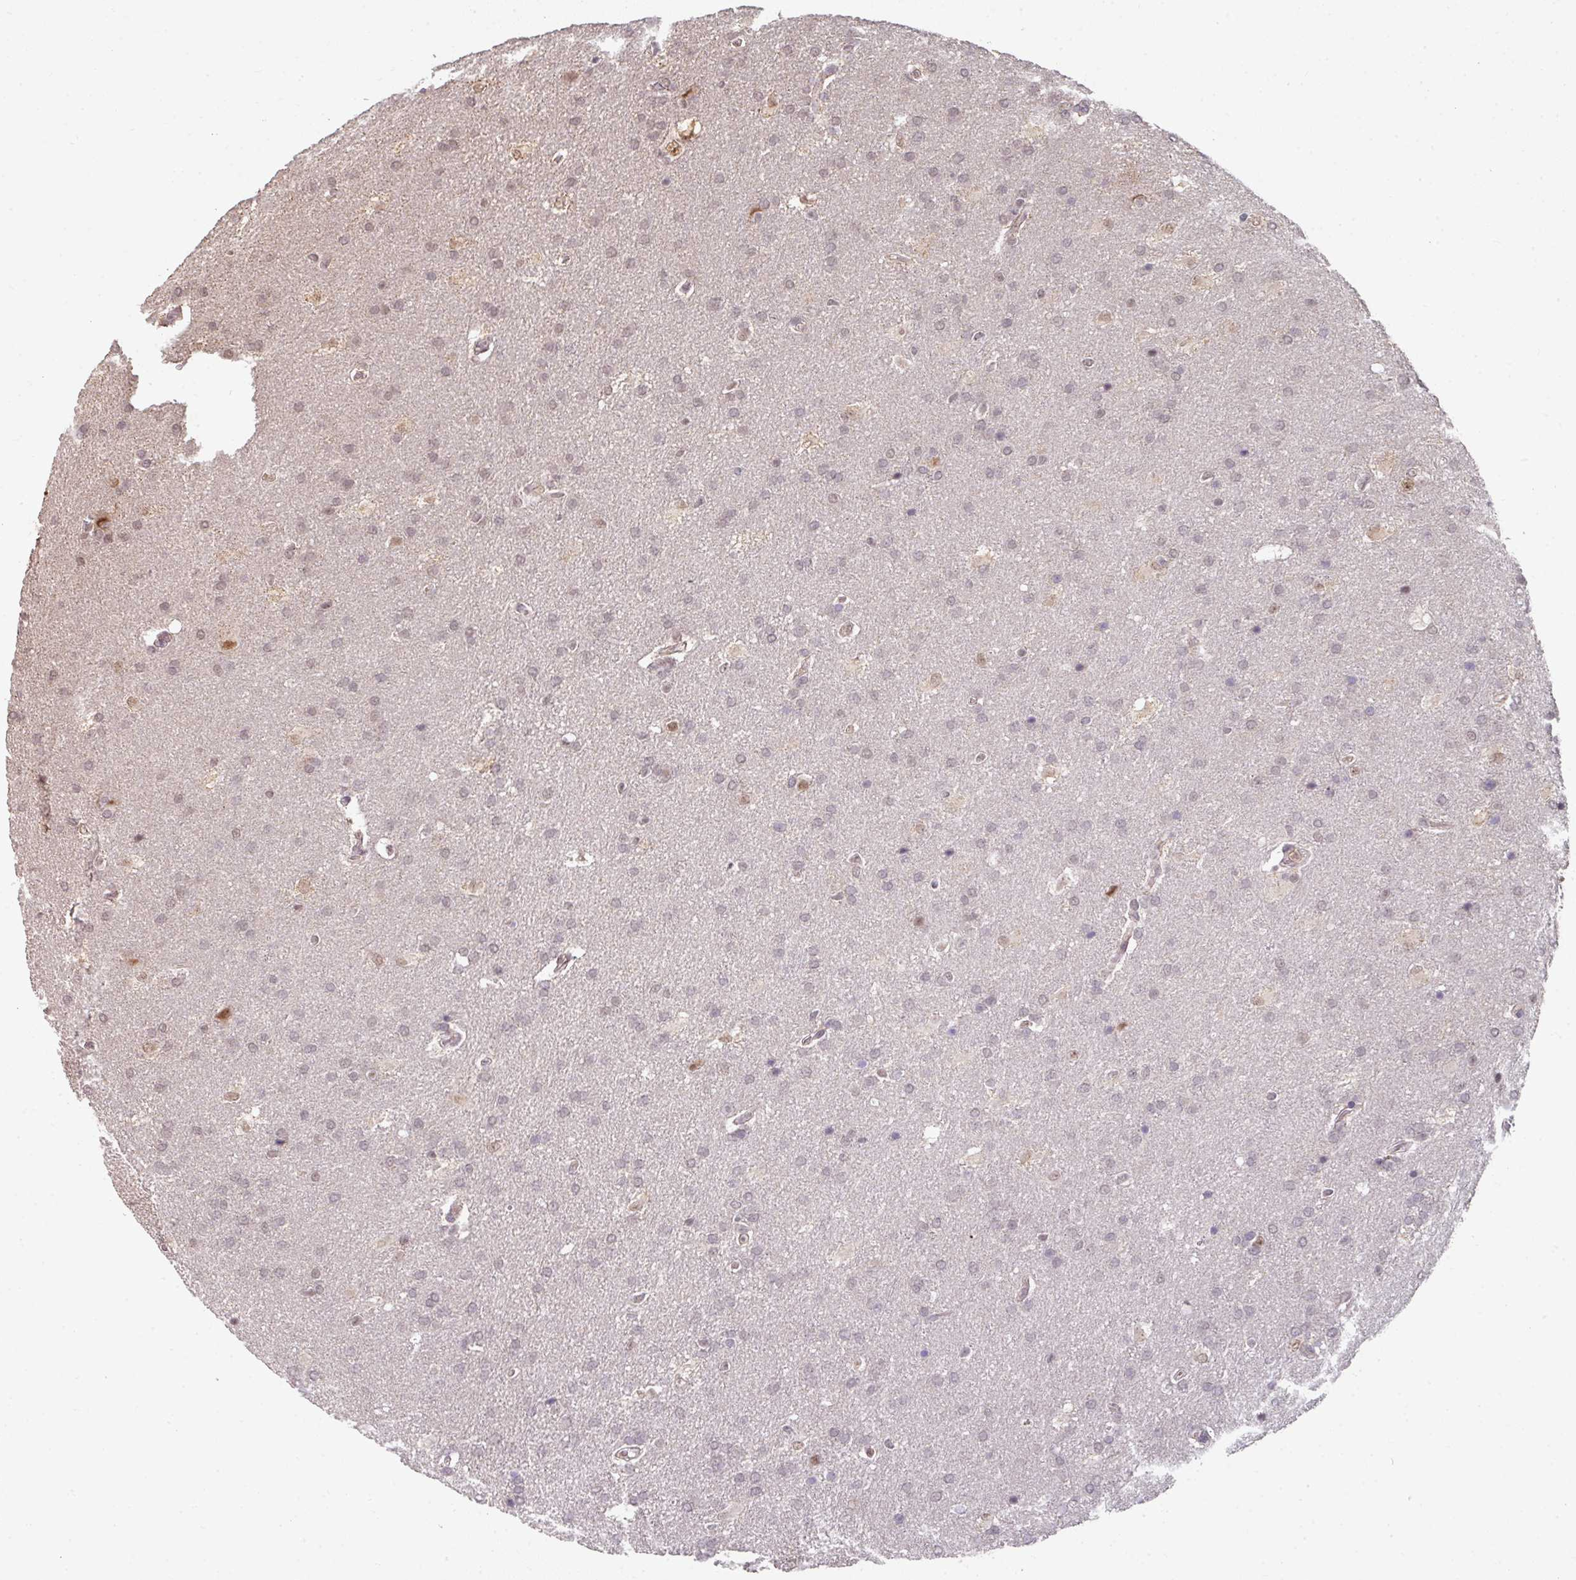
{"staining": {"intensity": "weak", "quantity": "<25%", "location": "nuclear"}, "tissue": "glioma", "cell_type": "Tumor cells", "image_type": "cancer", "snomed": [{"axis": "morphology", "description": "Glioma, malignant, High grade"}, {"axis": "topography", "description": "Brain"}], "caption": "High-grade glioma (malignant) was stained to show a protein in brown. There is no significant expression in tumor cells.", "gene": "GTF2H3", "patient": {"sex": "male", "age": 56}}